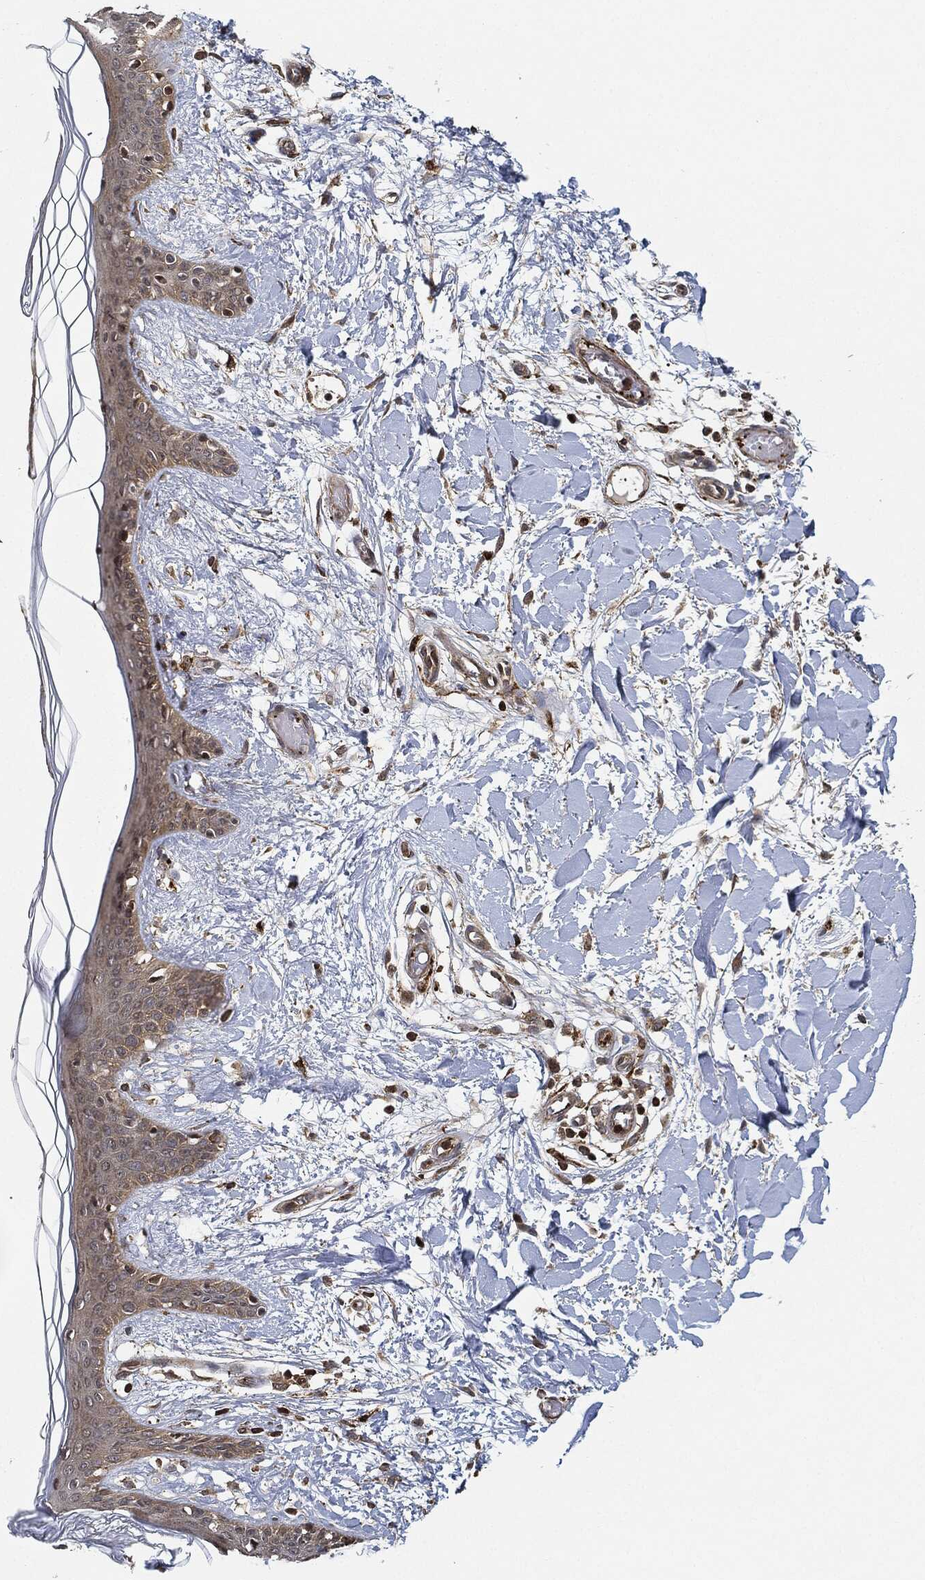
{"staining": {"intensity": "moderate", "quantity": ">75%", "location": "cytoplasmic/membranous"}, "tissue": "skin", "cell_type": "Fibroblasts", "image_type": "normal", "snomed": [{"axis": "morphology", "description": "Normal tissue, NOS"}, {"axis": "topography", "description": "Skin"}], "caption": "Moderate cytoplasmic/membranous staining for a protein is appreciated in approximately >75% of fibroblasts of unremarkable skin using IHC.", "gene": "MAP3K3", "patient": {"sex": "female", "age": 34}}